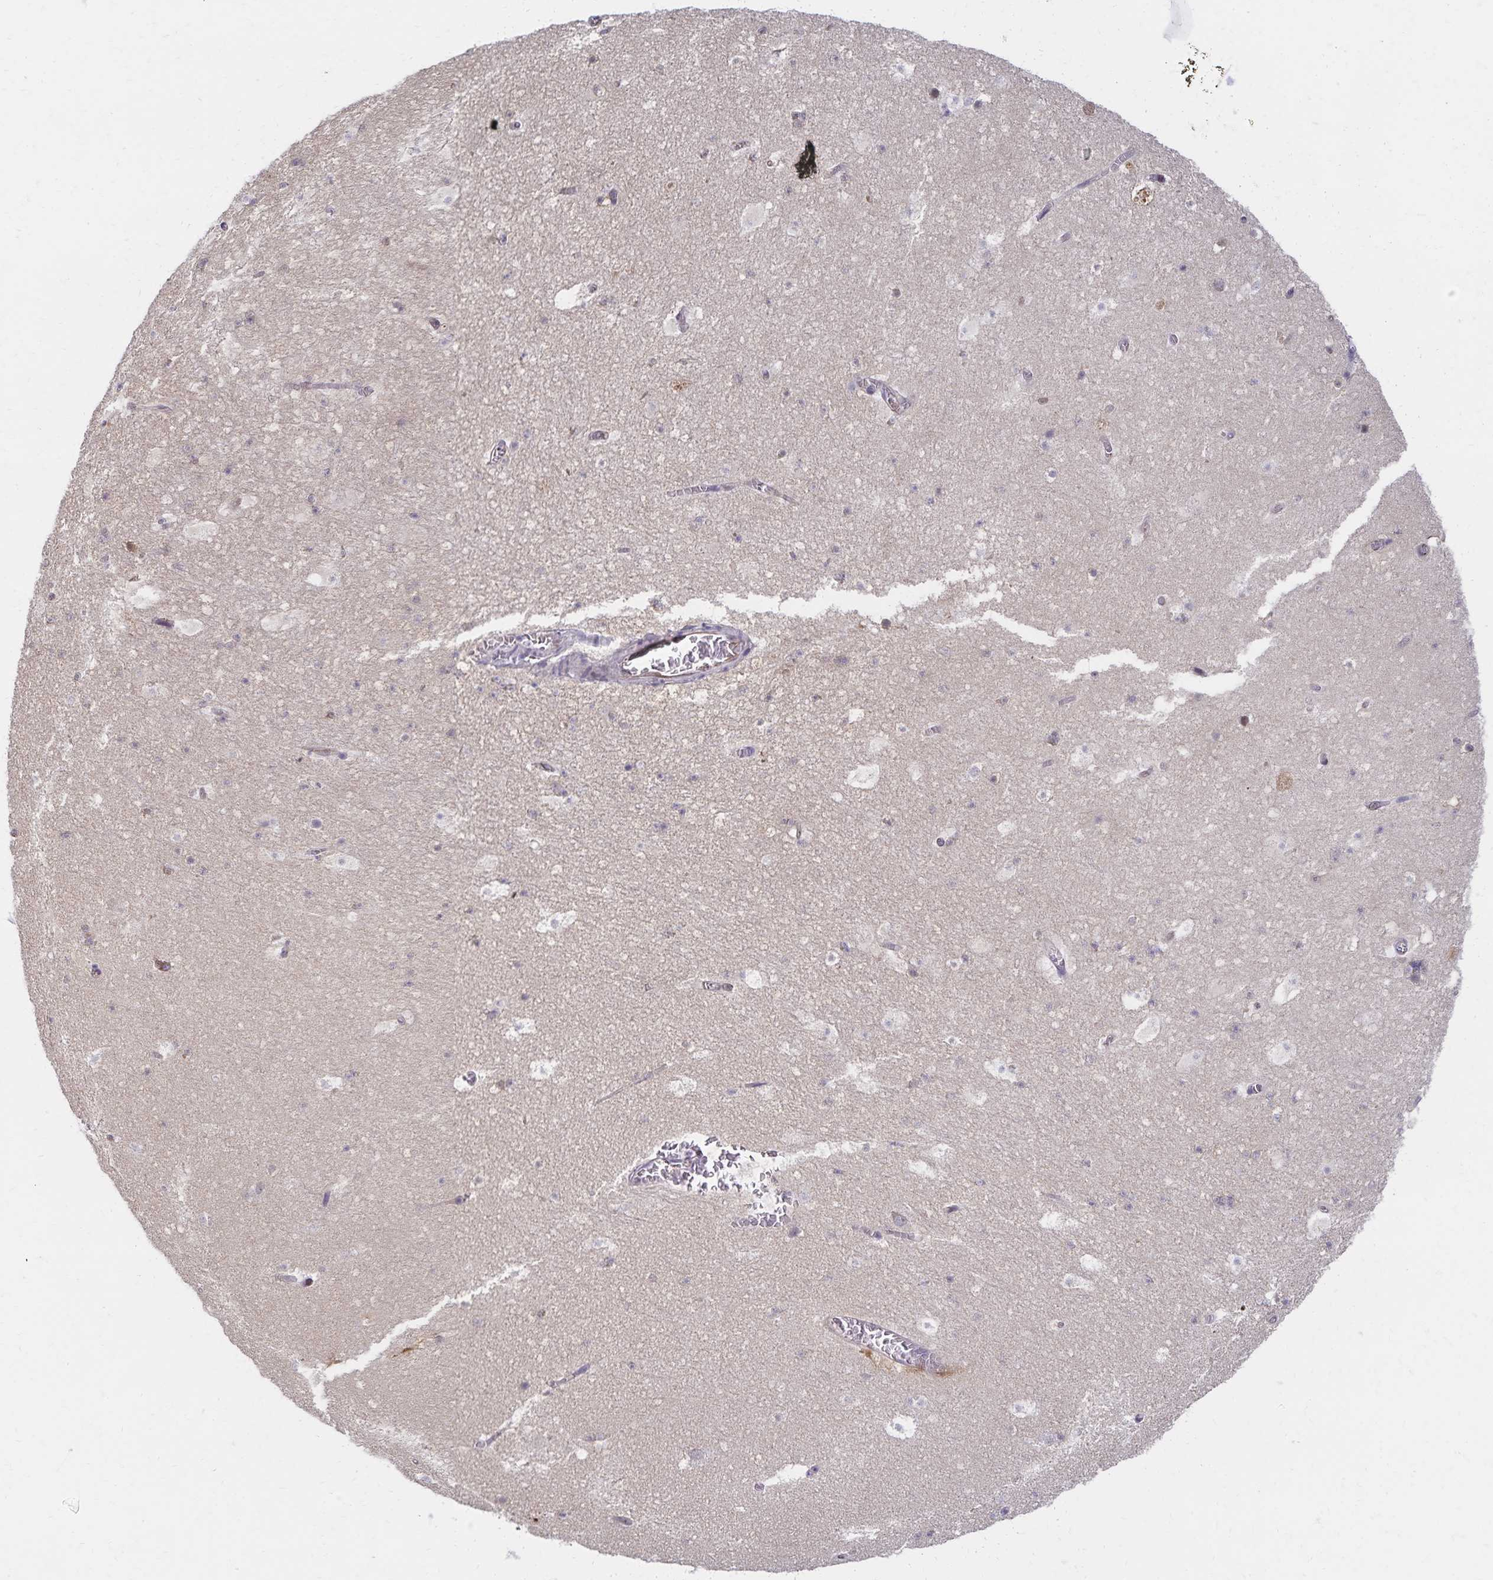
{"staining": {"intensity": "negative", "quantity": "none", "location": "none"}, "tissue": "hippocampus", "cell_type": "Glial cells", "image_type": "normal", "snomed": [{"axis": "morphology", "description": "Normal tissue, NOS"}, {"axis": "topography", "description": "Hippocampus"}], "caption": "DAB immunohistochemical staining of benign hippocampus displays no significant staining in glial cells.", "gene": "RAB9B", "patient": {"sex": "female", "age": 42}}